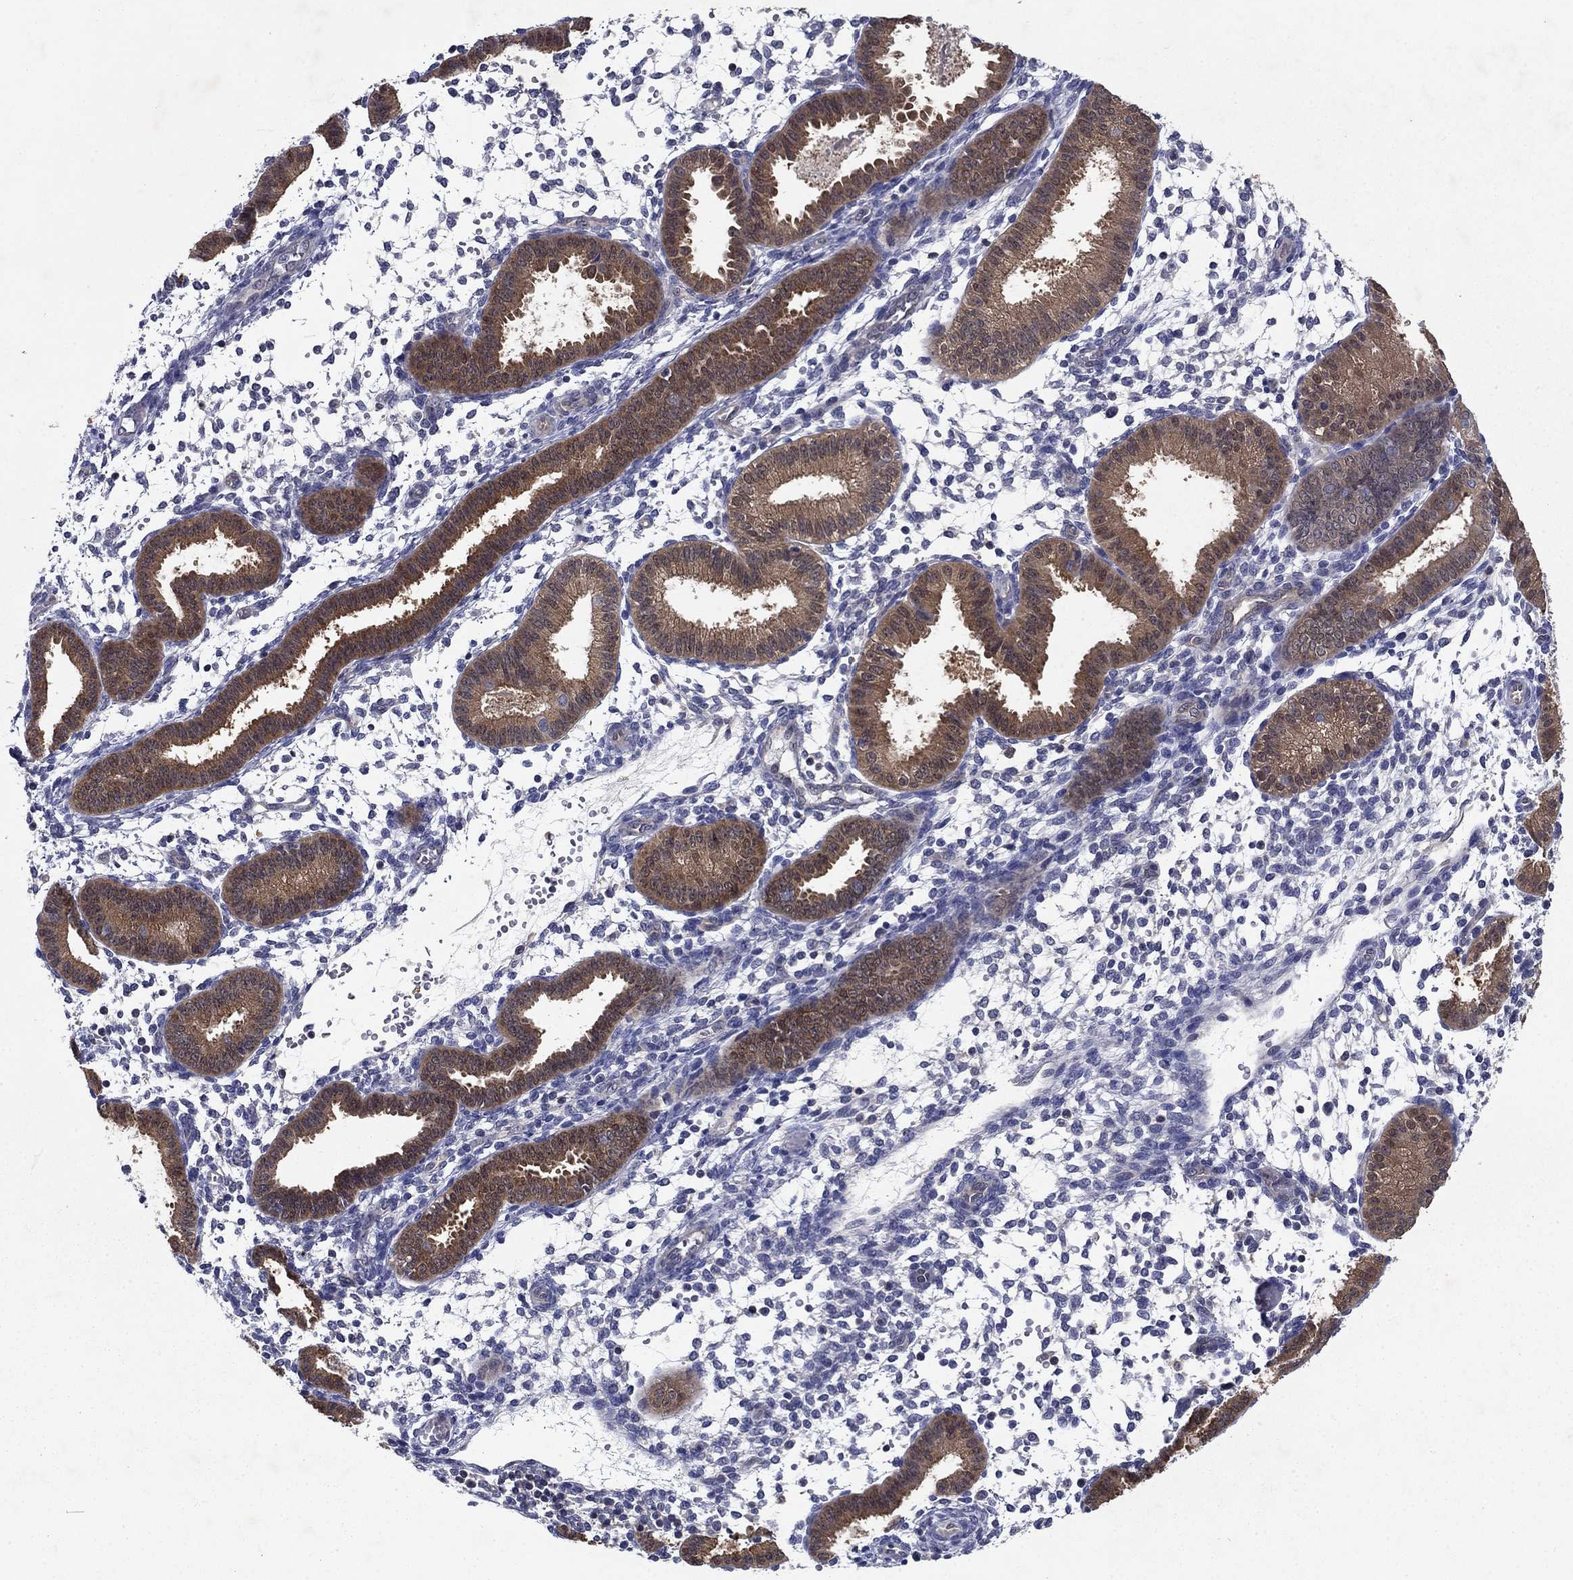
{"staining": {"intensity": "negative", "quantity": "none", "location": "none"}, "tissue": "endometrium", "cell_type": "Cells in endometrial stroma", "image_type": "normal", "snomed": [{"axis": "morphology", "description": "Normal tissue, NOS"}, {"axis": "topography", "description": "Endometrium"}], "caption": "The immunohistochemistry micrograph has no significant positivity in cells in endometrial stroma of endometrium.", "gene": "GLTP", "patient": {"sex": "female", "age": 43}}